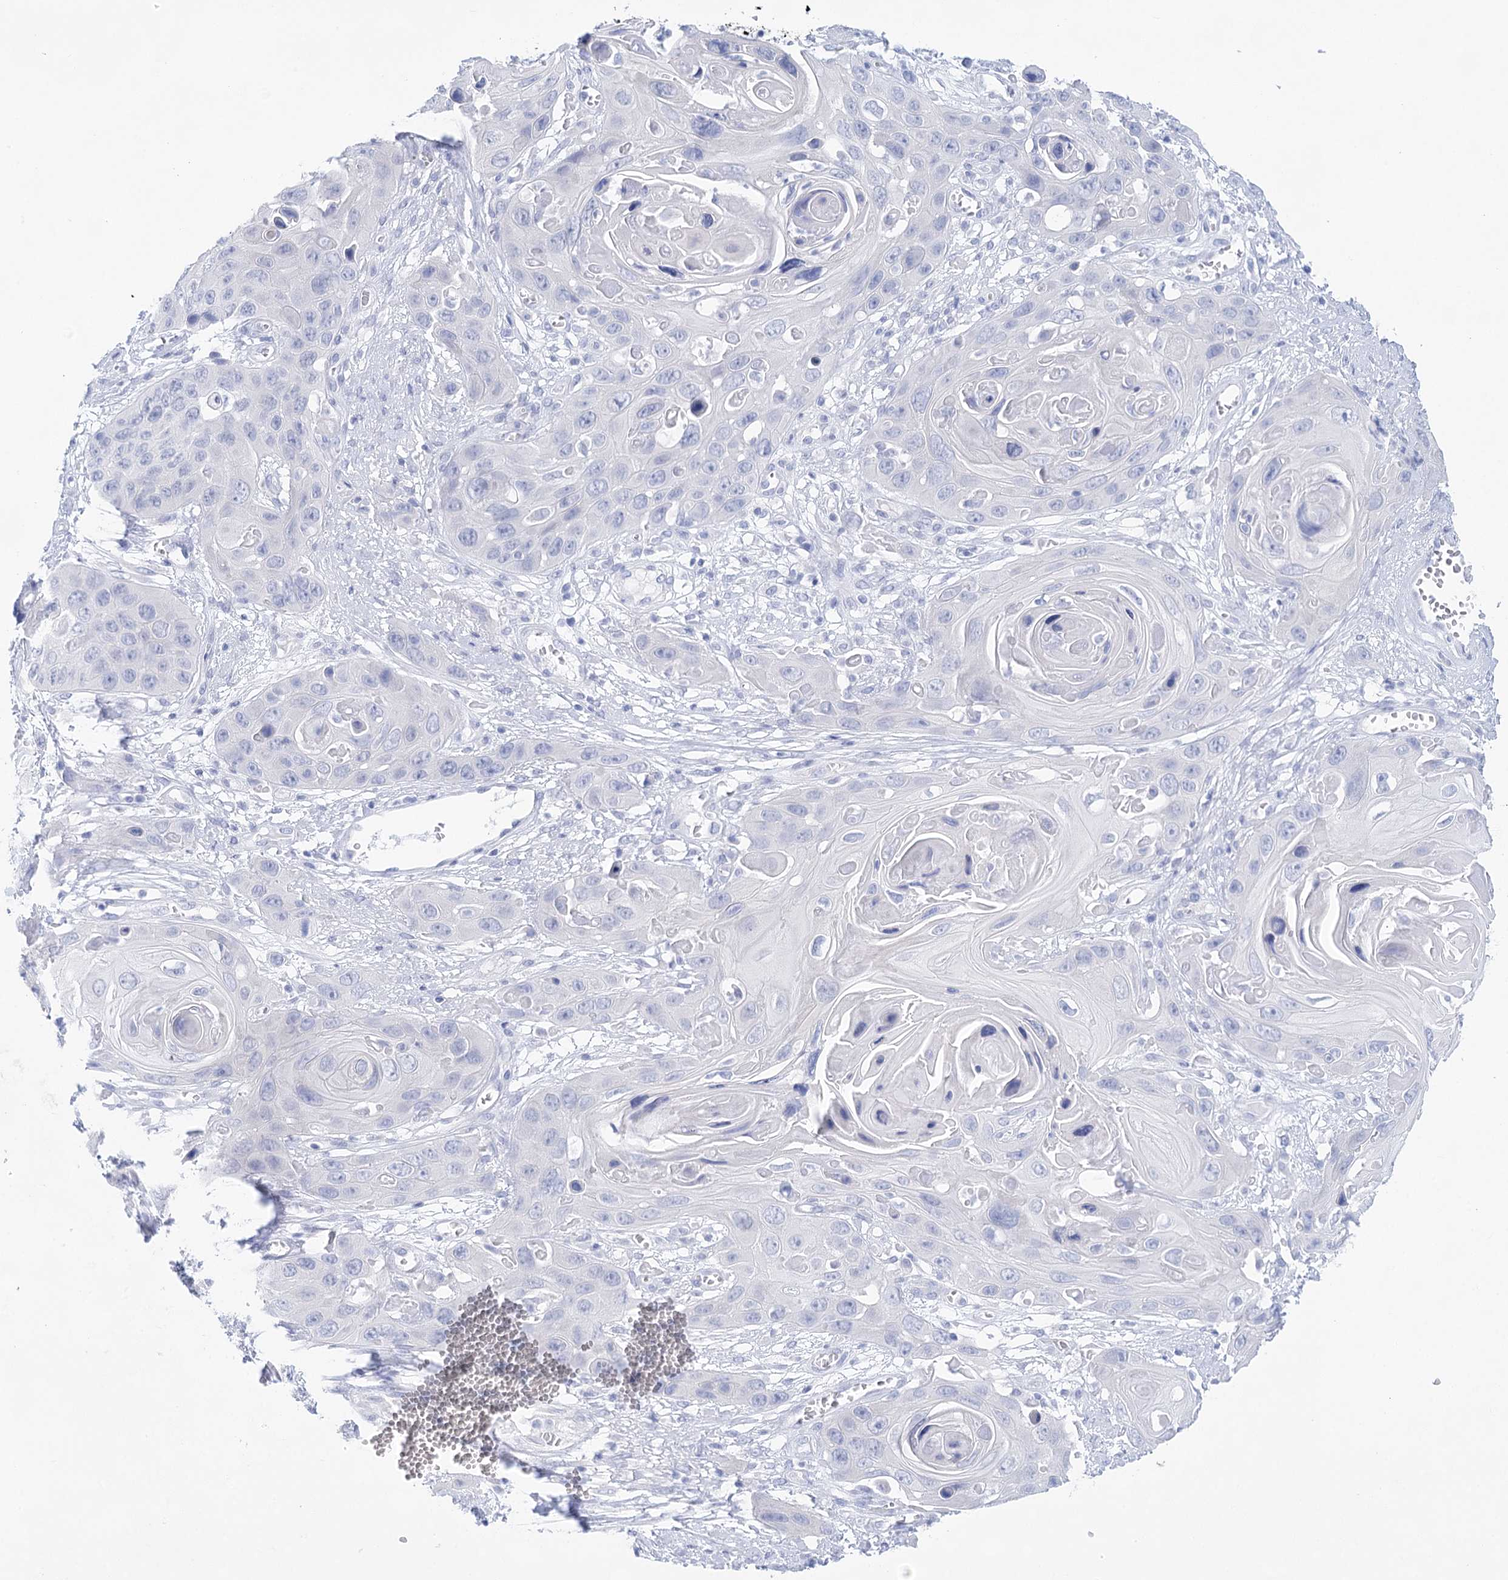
{"staining": {"intensity": "negative", "quantity": "none", "location": "none"}, "tissue": "skin cancer", "cell_type": "Tumor cells", "image_type": "cancer", "snomed": [{"axis": "morphology", "description": "Squamous cell carcinoma, NOS"}, {"axis": "topography", "description": "Skin"}], "caption": "An image of skin squamous cell carcinoma stained for a protein reveals no brown staining in tumor cells.", "gene": "LALBA", "patient": {"sex": "male", "age": 55}}